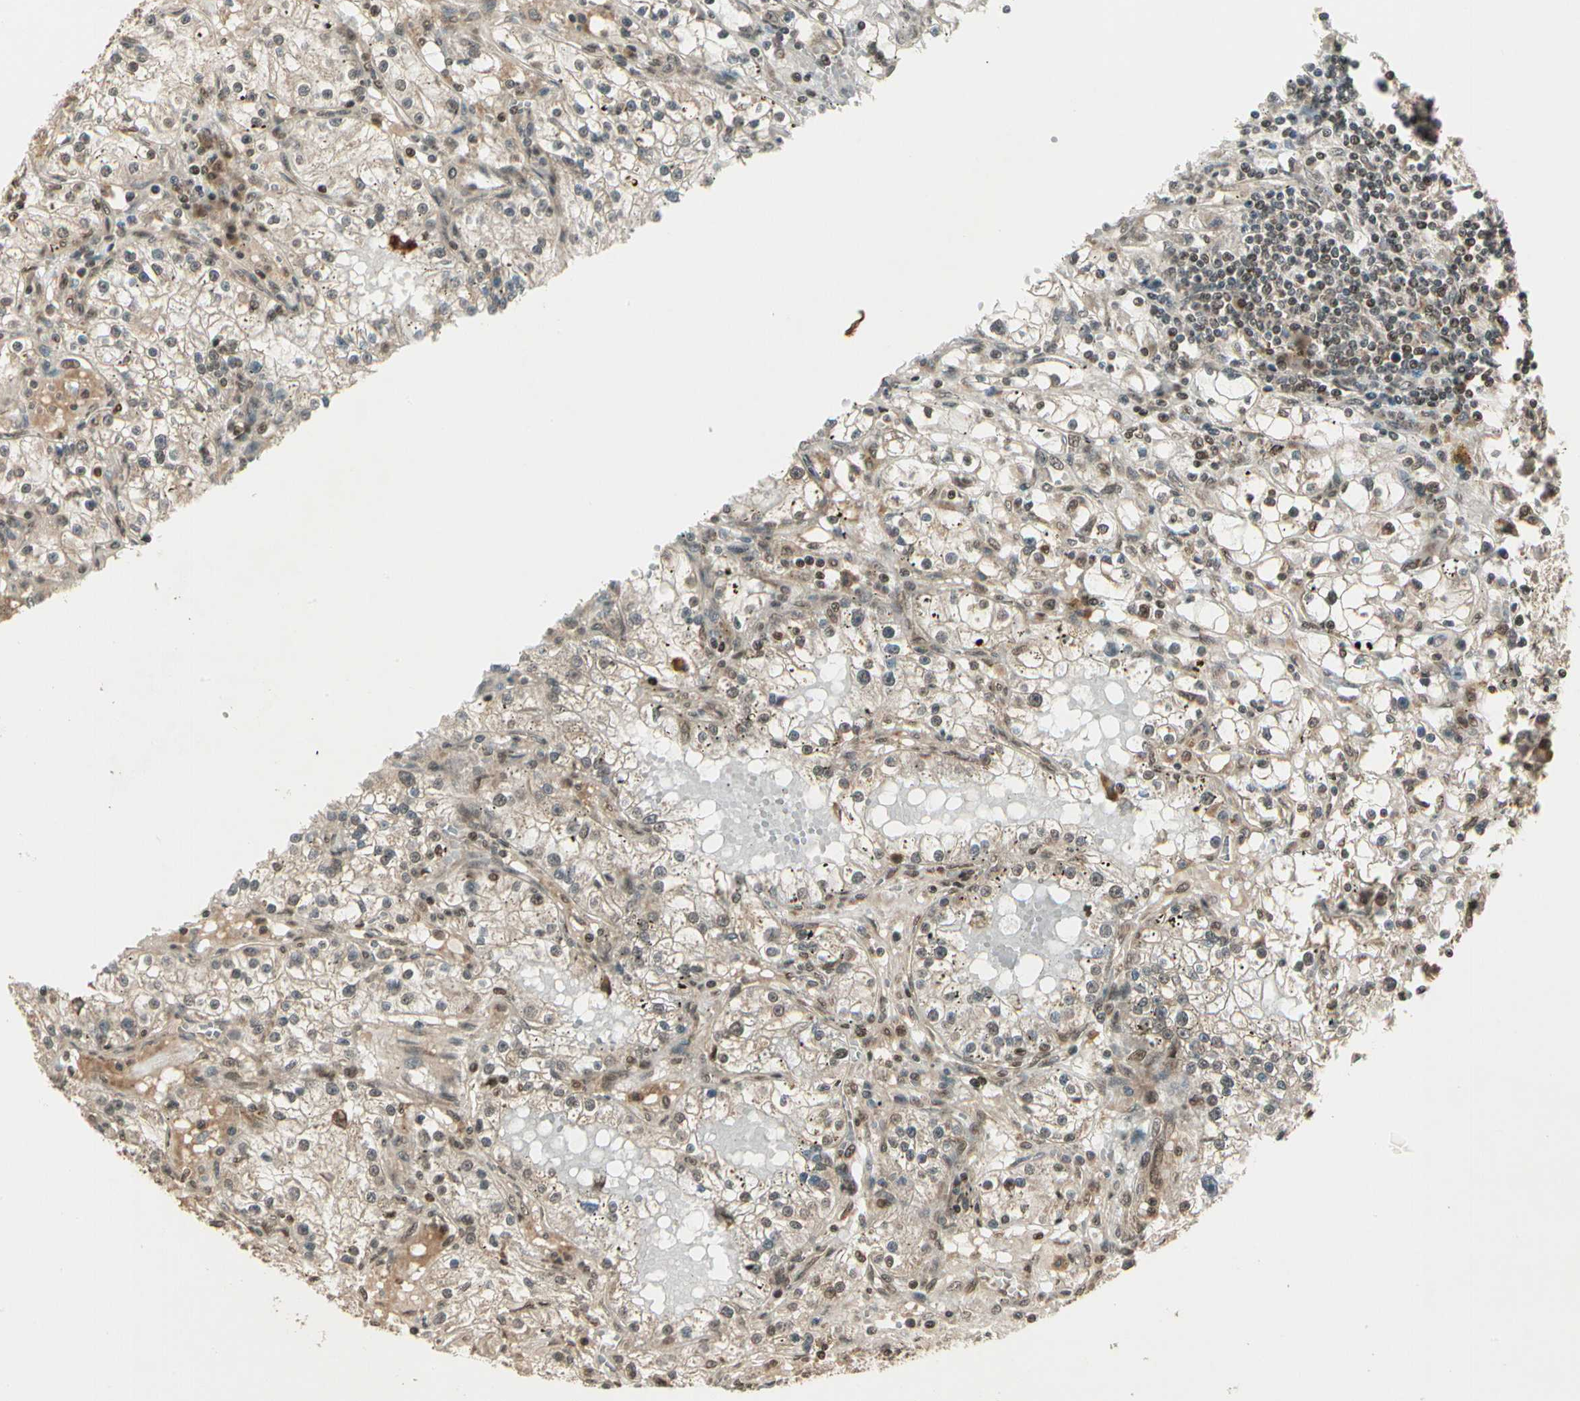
{"staining": {"intensity": "weak", "quantity": "25%-75%", "location": "cytoplasmic/membranous"}, "tissue": "renal cancer", "cell_type": "Tumor cells", "image_type": "cancer", "snomed": [{"axis": "morphology", "description": "Adenocarcinoma, NOS"}, {"axis": "topography", "description": "Kidney"}], "caption": "About 25%-75% of tumor cells in human adenocarcinoma (renal) show weak cytoplasmic/membranous protein positivity as visualized by brown immunohistochemical staining.", "gene": "GLUL", "patient": {"sex": "male", "age": 56}}